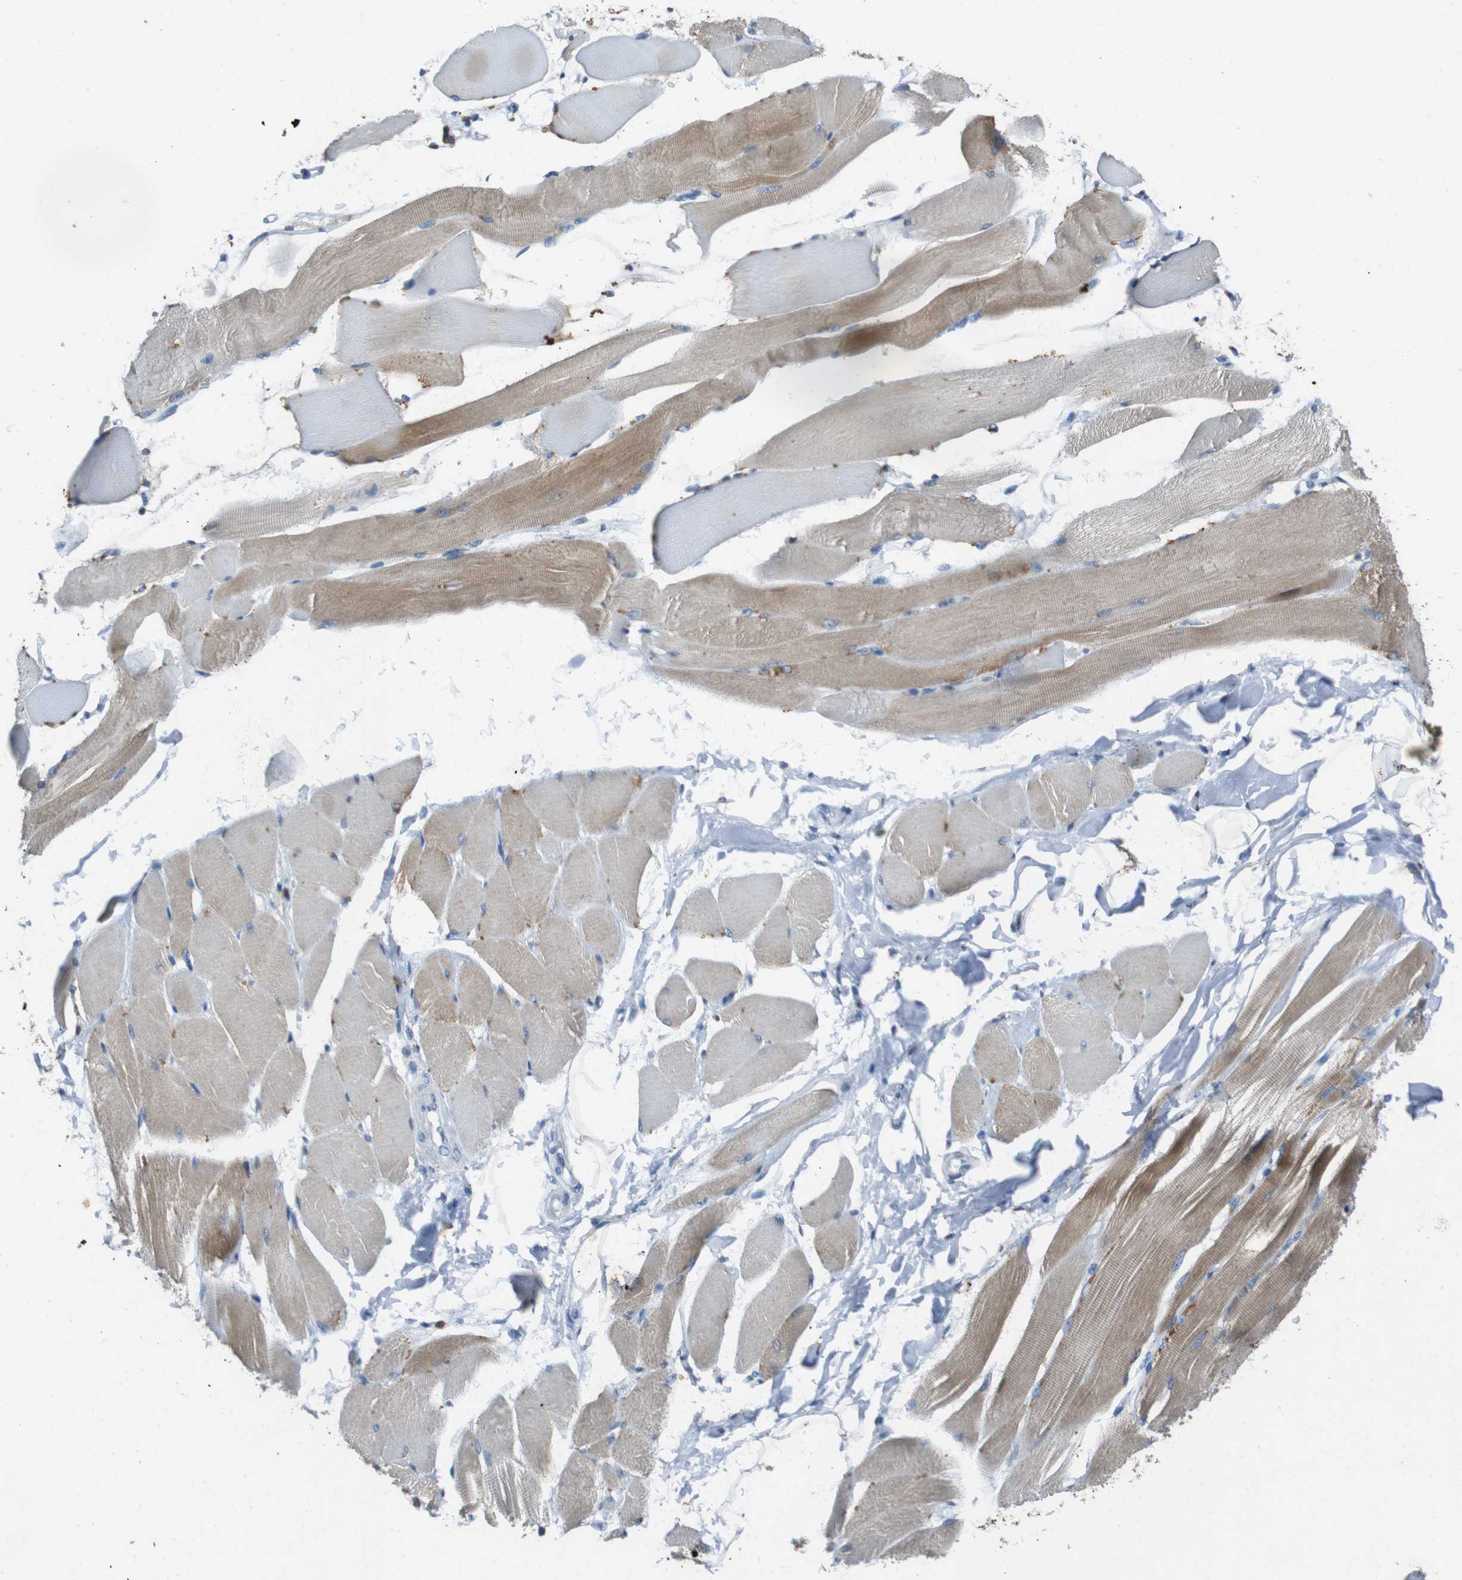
{"staining": {"intensity": "moderate", "quantity": "25%-75%", "location": "cytoplasmic/membranous"}, "tissue": "skeletal muscle", "cell_type": "Myocytes", "image_type": "normal", "snomed": [{"axis": "morphology", "description": "Normal tissue, NOS"}, {"axis": "topography", "description": "Skeletal muscle"}, {"axis": "topography", "description": "Peripheral nerve tissue"}], "caption": "The histopathology image exhibits staining of normal skeletal muscle, revealing moderate cytoplasmic/membranous protein positivity (brown color) within myocytes.", "gene": "STBD1", "patient": {"sex": "female", "age": 84}}